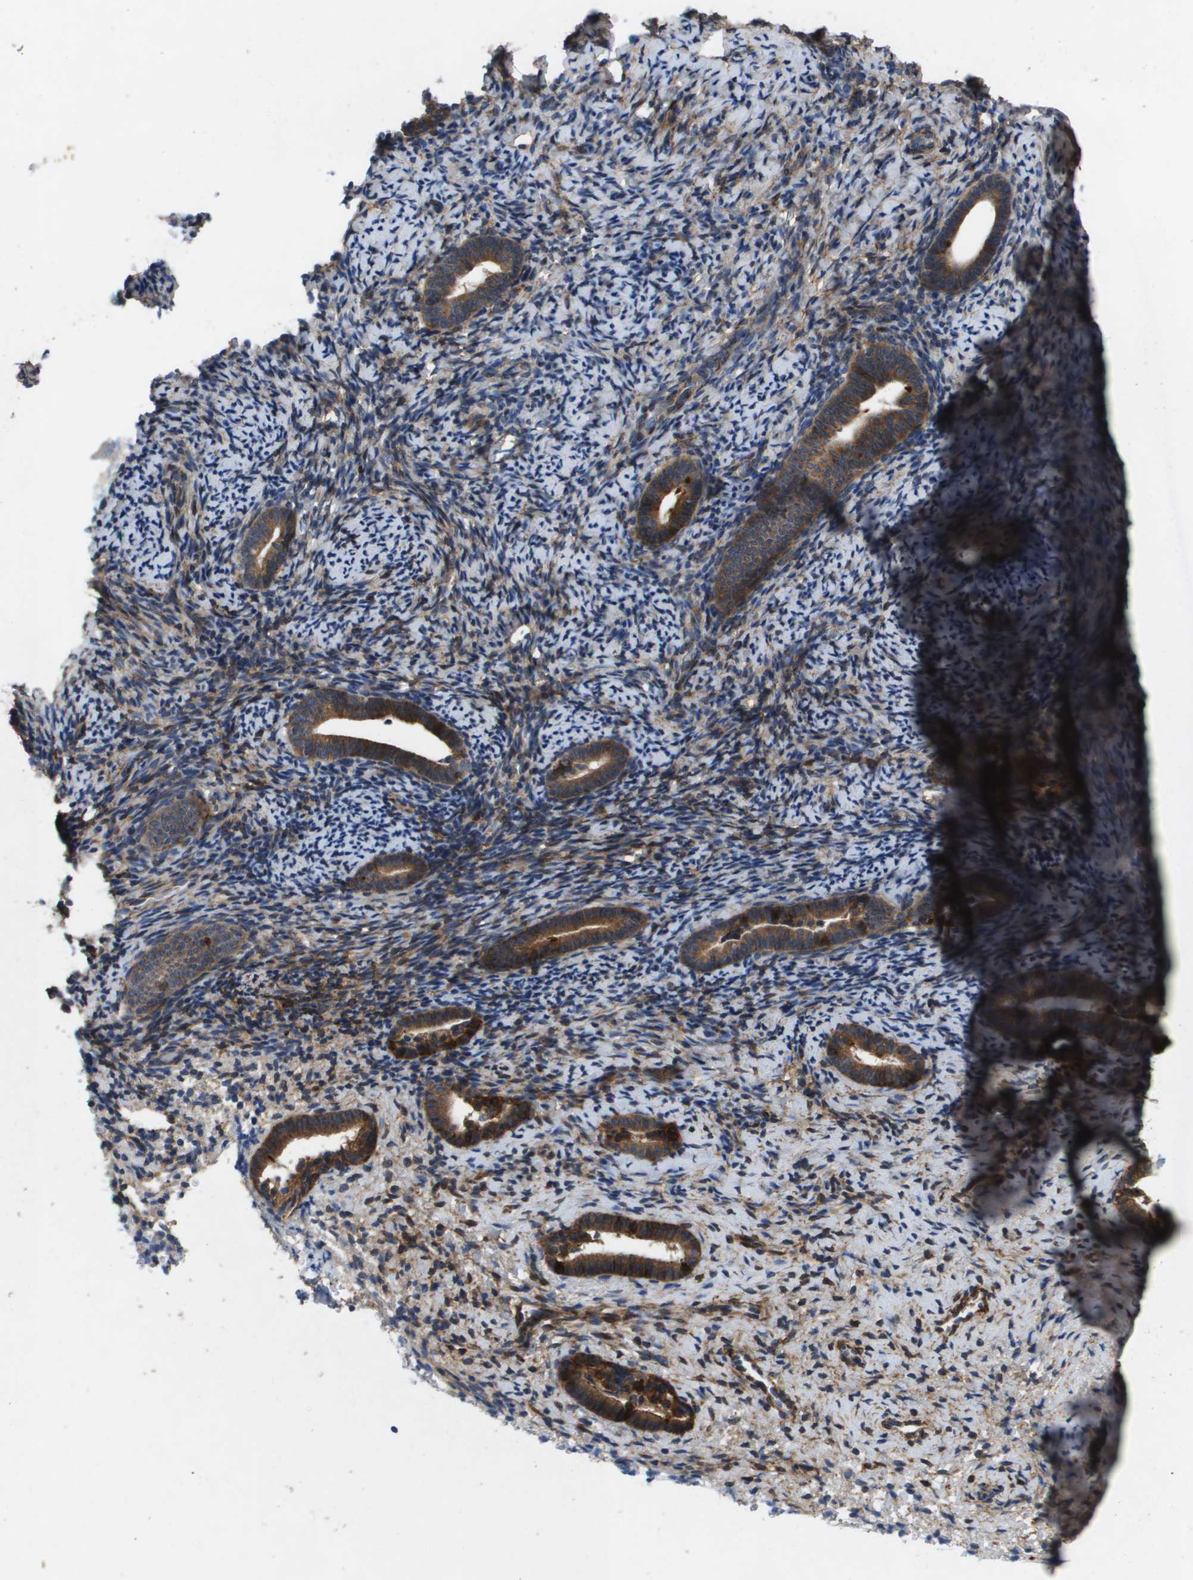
{"staining": {"intensity": "weak", "quantity": "<25%", "location": "cytoplasmic/membranous"}, "tissue": "endometrium", "cell_type": "Cells in endometrial stroma", "image_type": "normal", "snomed": [{"axis": "morphology", "description": "Normal tissue, NOS"}, {"axis": "topography", "description": "Endometrium"}], "caption": "High power microscopy photomicrograph of an IHC photomicrograph of benign endometrium, revealing no significant expression in cells in endometrial stroma. The staining was performed using DAB to visualize the protein expression in brown, while the nuclei were stained in blue with hematoxylin (Magnification: 20x).", "gene": "ENTPD2", "patient": {"sex": "female", "age": 51}}